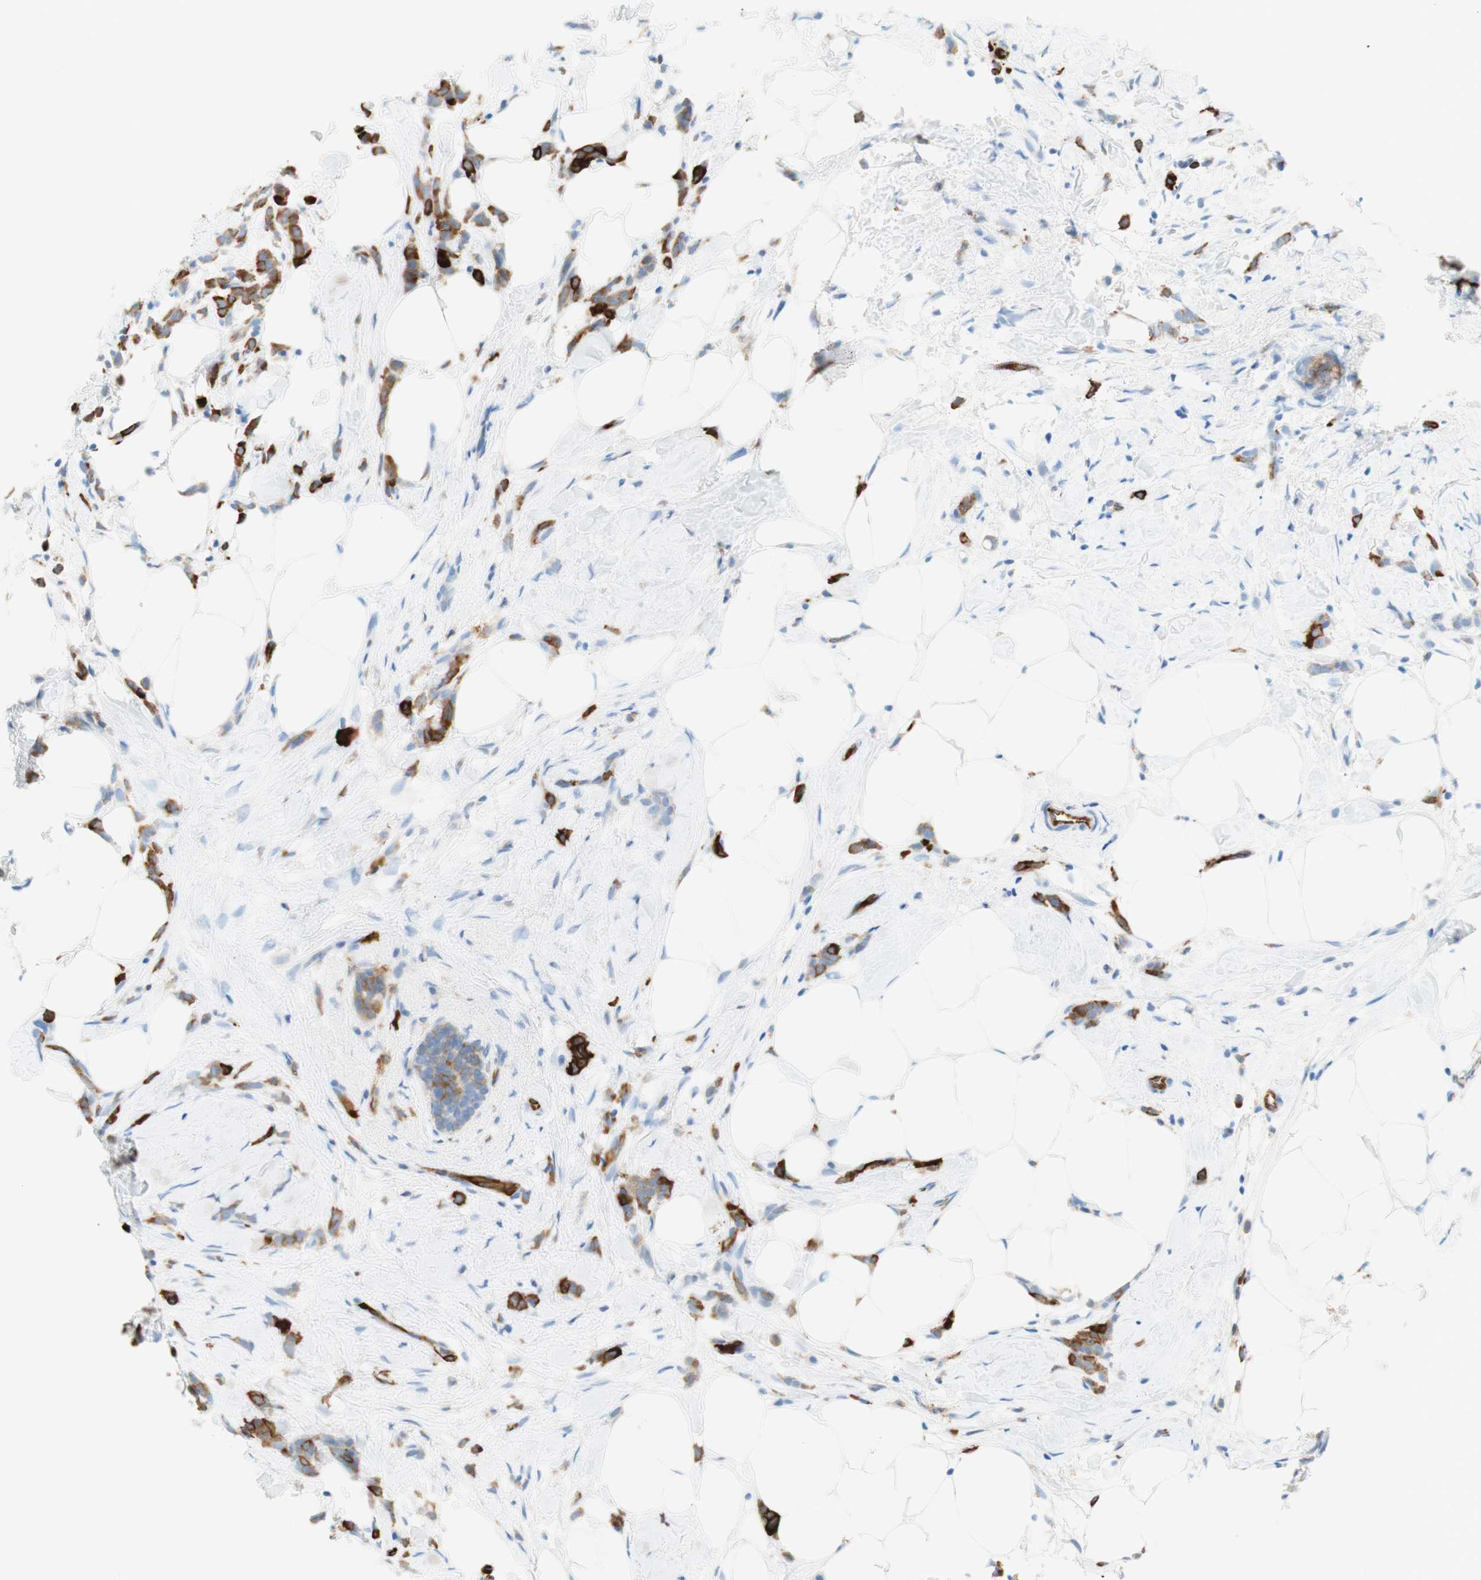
{"staining": {"intensity": "strong", "quantity": "<25%", "location": "cytoplasmic/membranous"}, "tissue": "breast cancer", "cell_type": "Tumor cells", "image_type": "cancer", "snomed": [{"axis": "morphology", "description": "Lobular carcinoma, in situ"}, {"axis": "morphology", "description": "Lobular carcinoma"}, {"axis": "topography", "description": "Breast"}], "caption": "Human breast cancer (lobular carcinoma) stained for a protein (brown) displays strong cytoplasmic/membranous positive expression in about <25% of tumor cells.", "gene": "STMN1", "patient": {"sex": "female", "age": 41}}